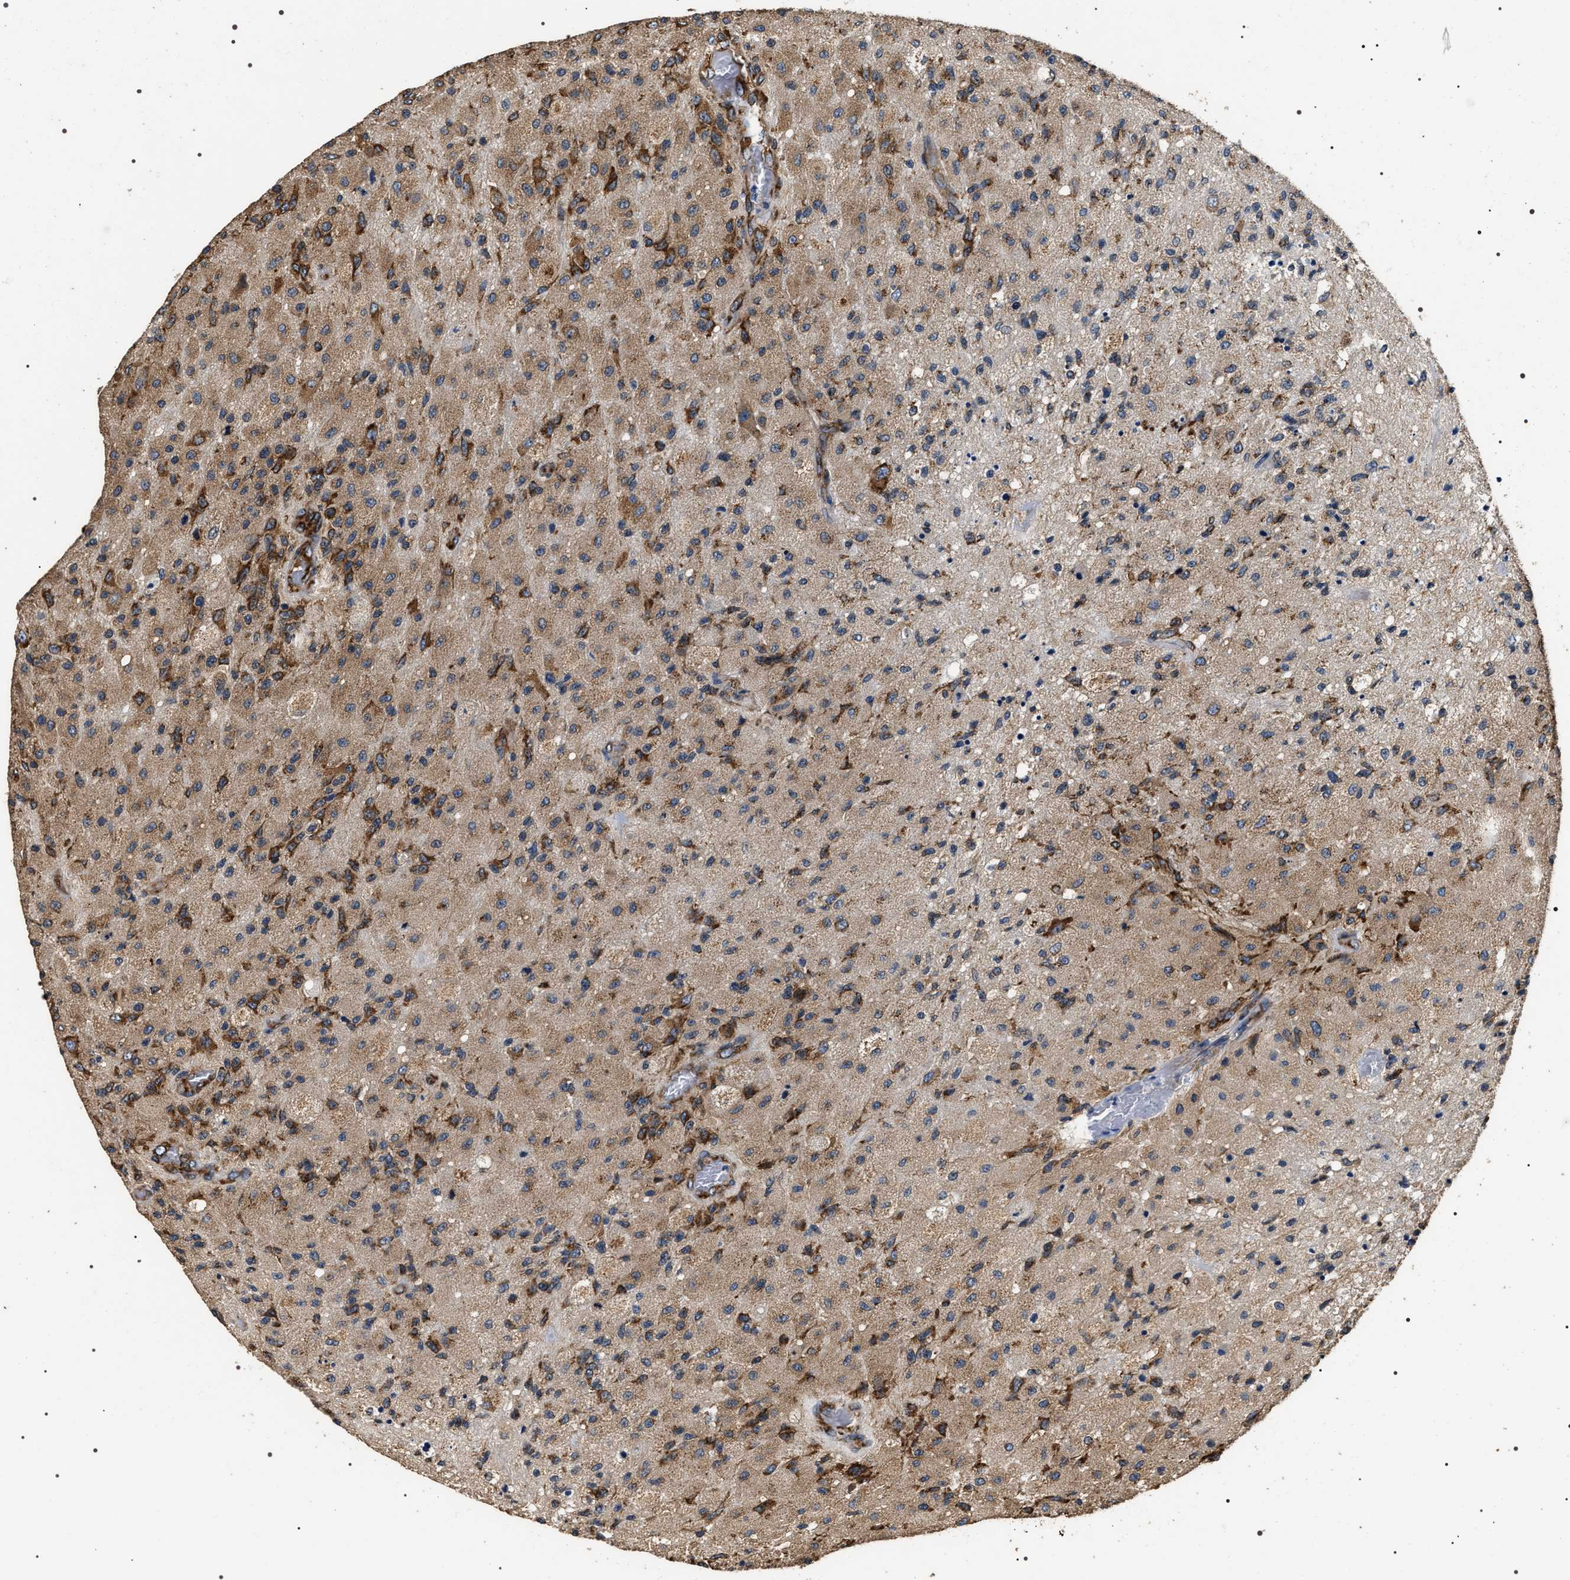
{"staining": {"intensity": "moderate", "quantity": ">75%", "location": "cytoplasmic/membranous"}, "tissue": "glioma", "cell_type": "Tumor cells", "image_type": "cancer", "snomed": [{"axis": "morphology", "description": "Normal tissue, NOS"}, {"axis": "morphology", "description": "Glioma, malignant, High grade"}, {"axis": "topography", "description": "Cerebral cortex"}], "caption": "A histopathology image of human high-grade glioma (malignant) stained for a protein demonstrates moderate cytoplasmic/membranous brown staining in tumor cells.", "gene": "KTN1", "patient": {"sex": "male", "age": 77}}